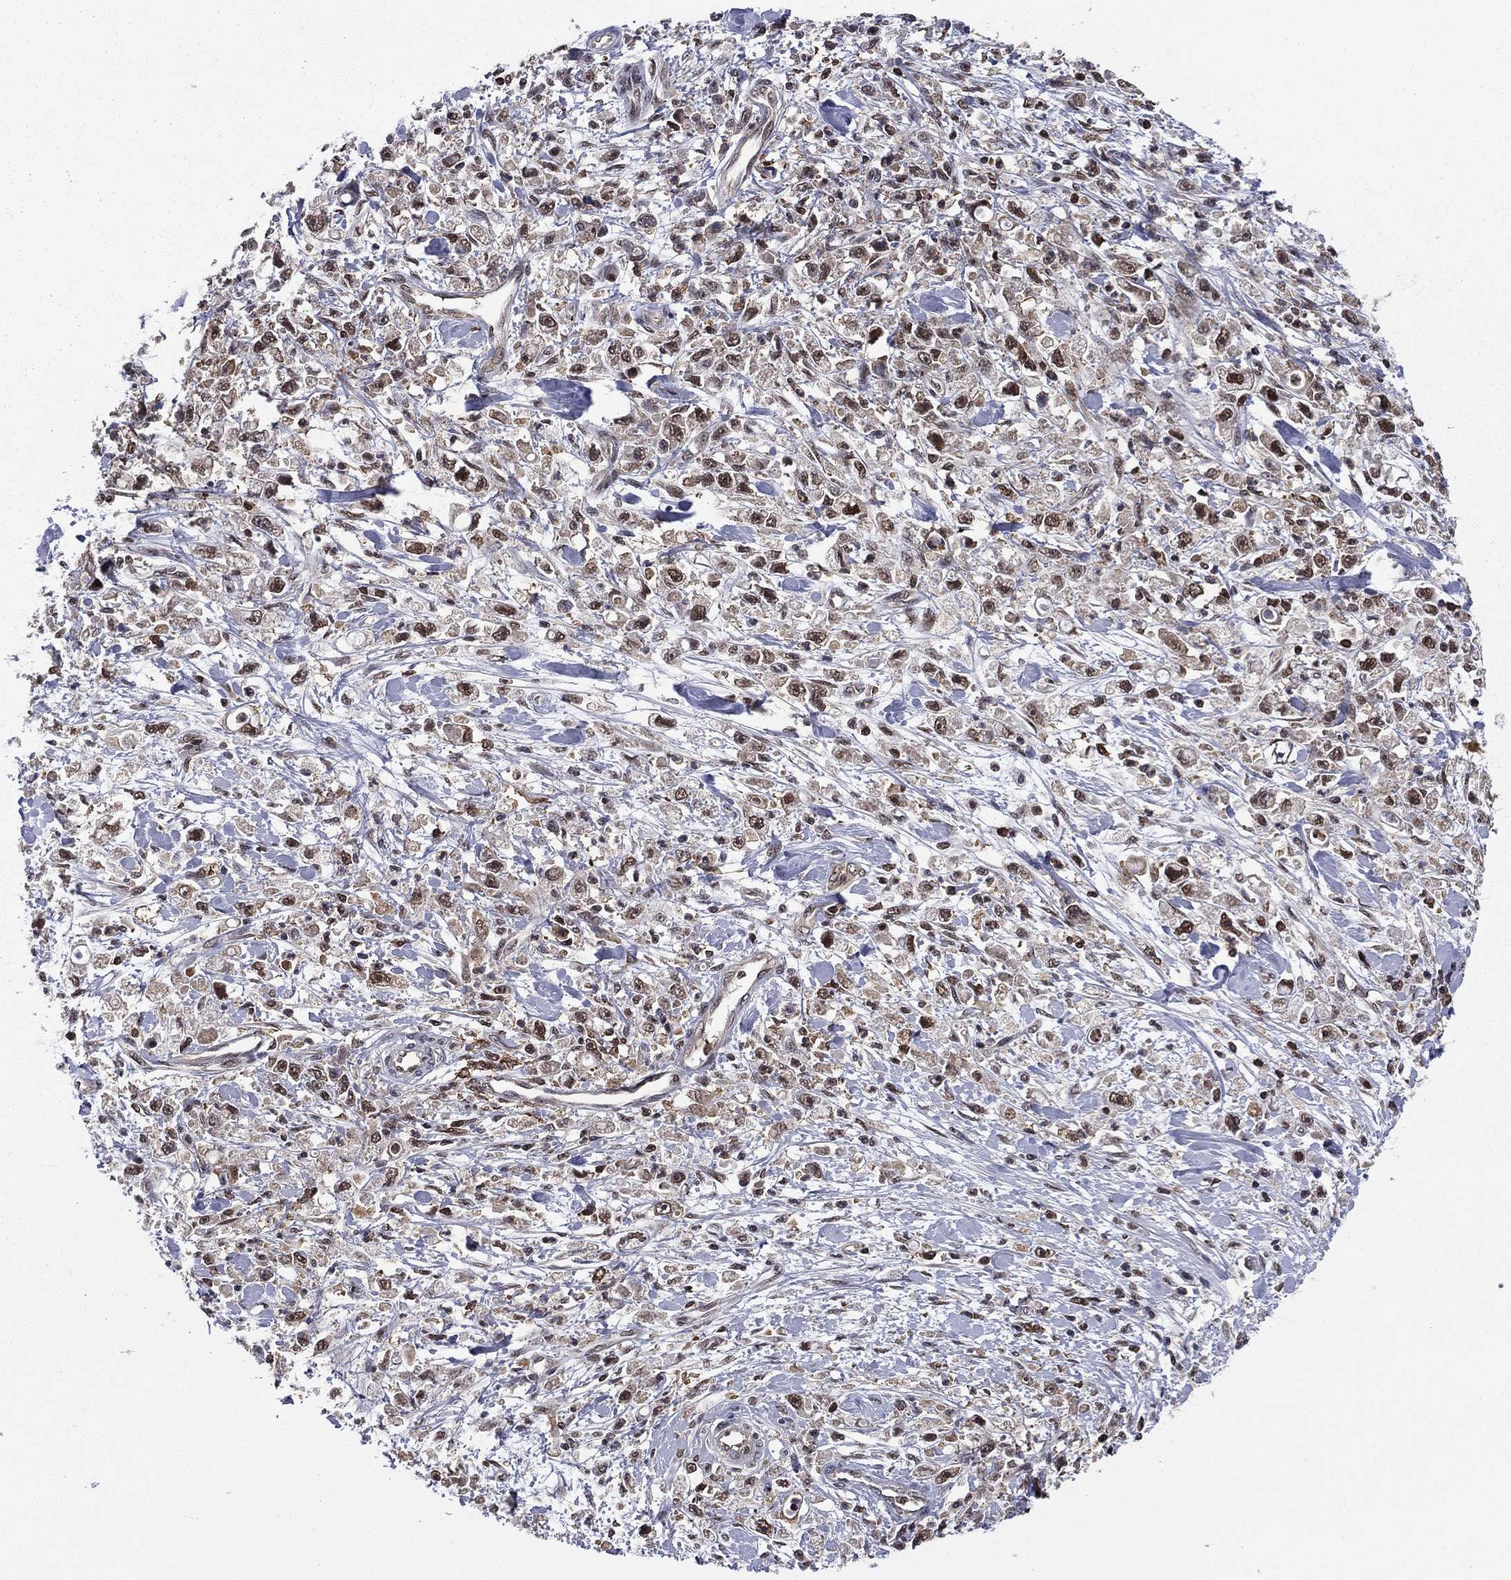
{"staining": {"intensity": "moderate", "quantity": "<25%", "location": "nuclear"}, "tissue": "stomach cancer", "cell_type": "Tumor cells", "image_type": "cancer", "snomed": [{"axis": "morphology", "description": "Adenocarcinoma, NOS"}, {"axis": "topography", "description": "Stomach"}], "caption": "This histopathology image exhibits immunohistochemistry (IHC) staining of stomach adenocarcinoma, with low moderate nuclear staining in approximately <25% of tumor cells.", "gene": "PSMD2", "patient": {"sex": "female", "age": 59}}